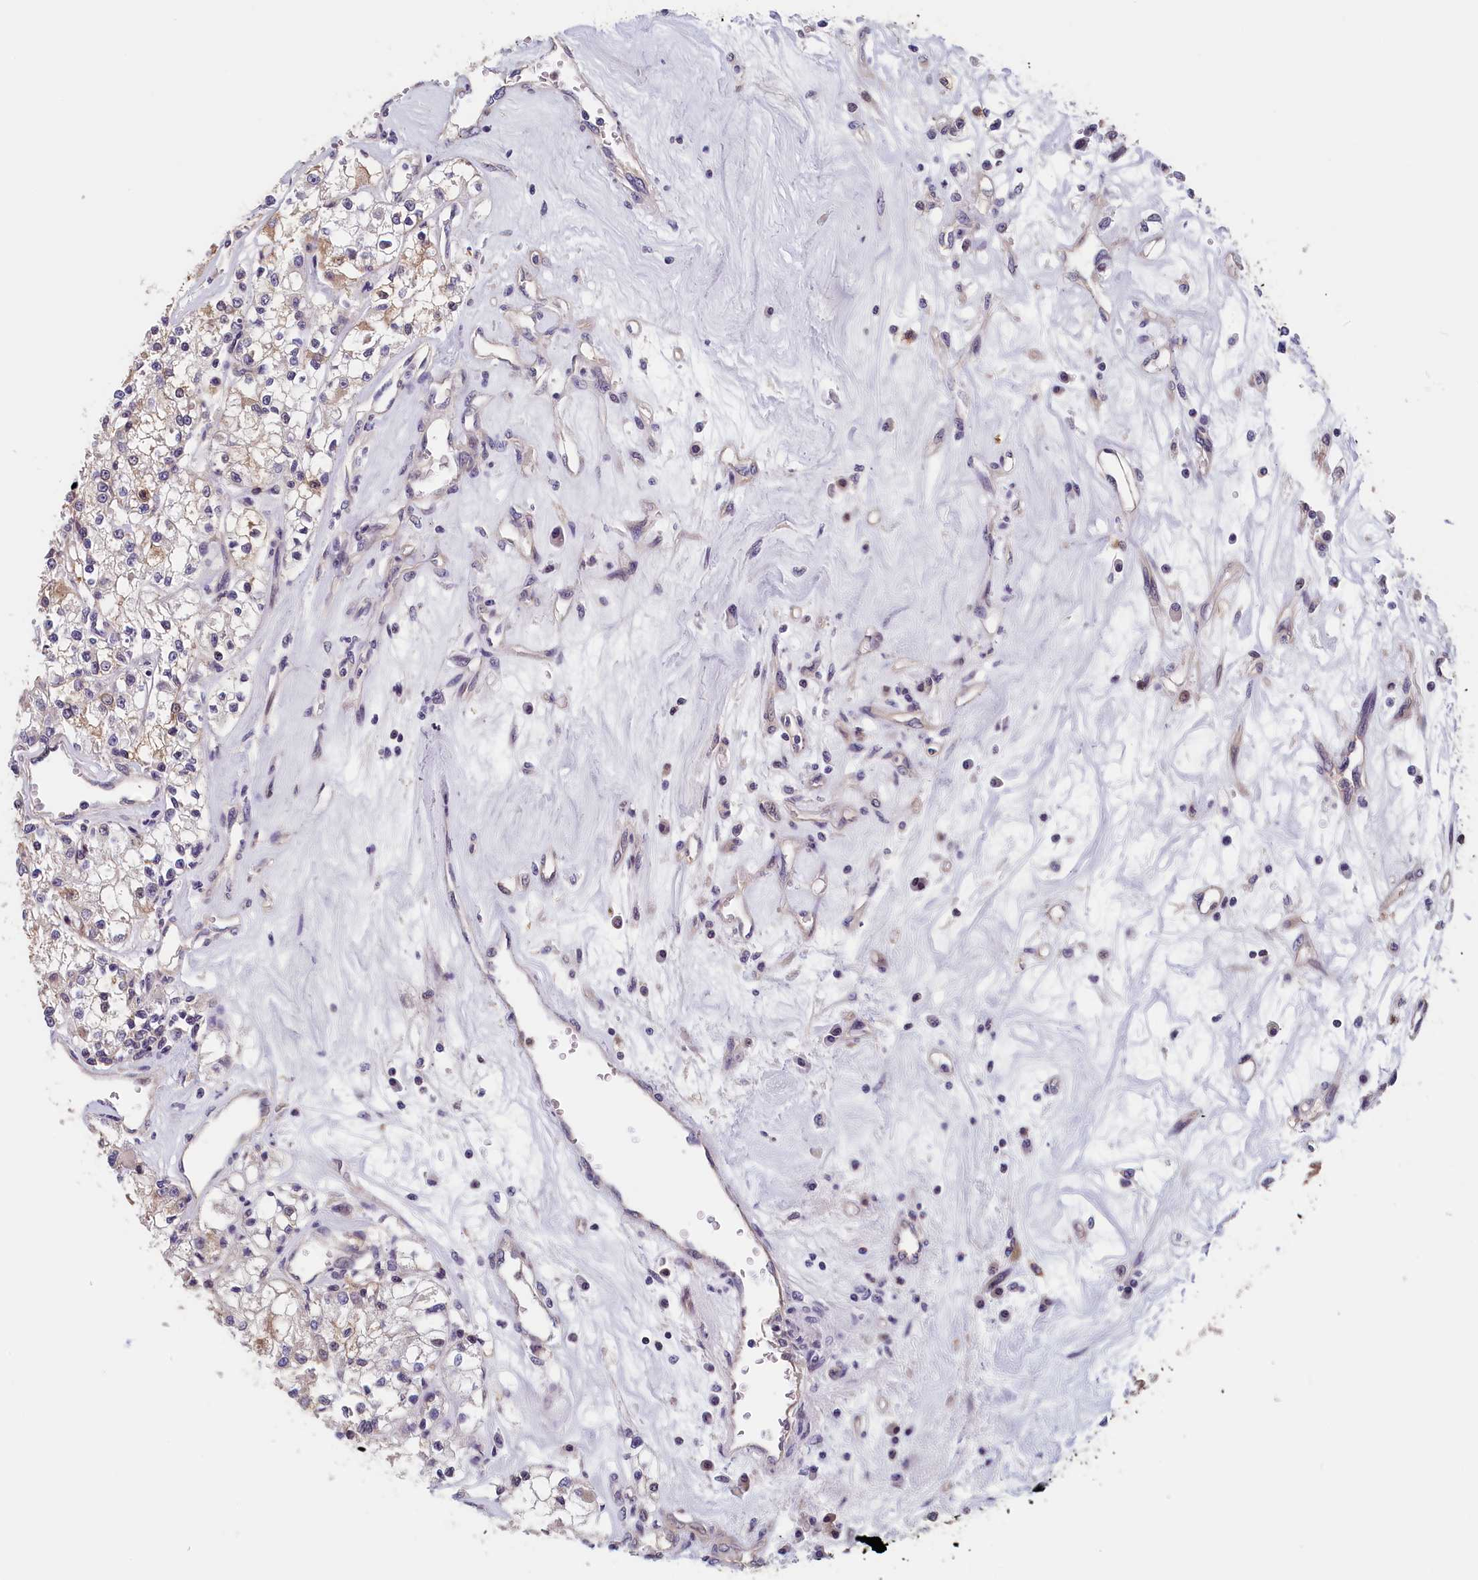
{"staining": {"intensity": "weak", "quantity": "<25%", "location": "cytoplasmic/membranous"}, "tissue": "renal cancer", "cell_type": "Tumor cells", "image_type": "cancer", "snomed": [{"axis": "morphology", "description": "Adenocarcinoma, NOS"}, {"axis": "topography", "description": "Kidney"}], "caption": "A high-resolution photomicrograph shows IHC staining of renal cancer (adenocarcinoma), which exhibits no significant staining in tumor cells. (DAB immunohistochemistry (IHC) visualized using brightfield microscopy, high magnification).", "gene": "TMEM116", "patient": {"sex": "female", "age": 59}}